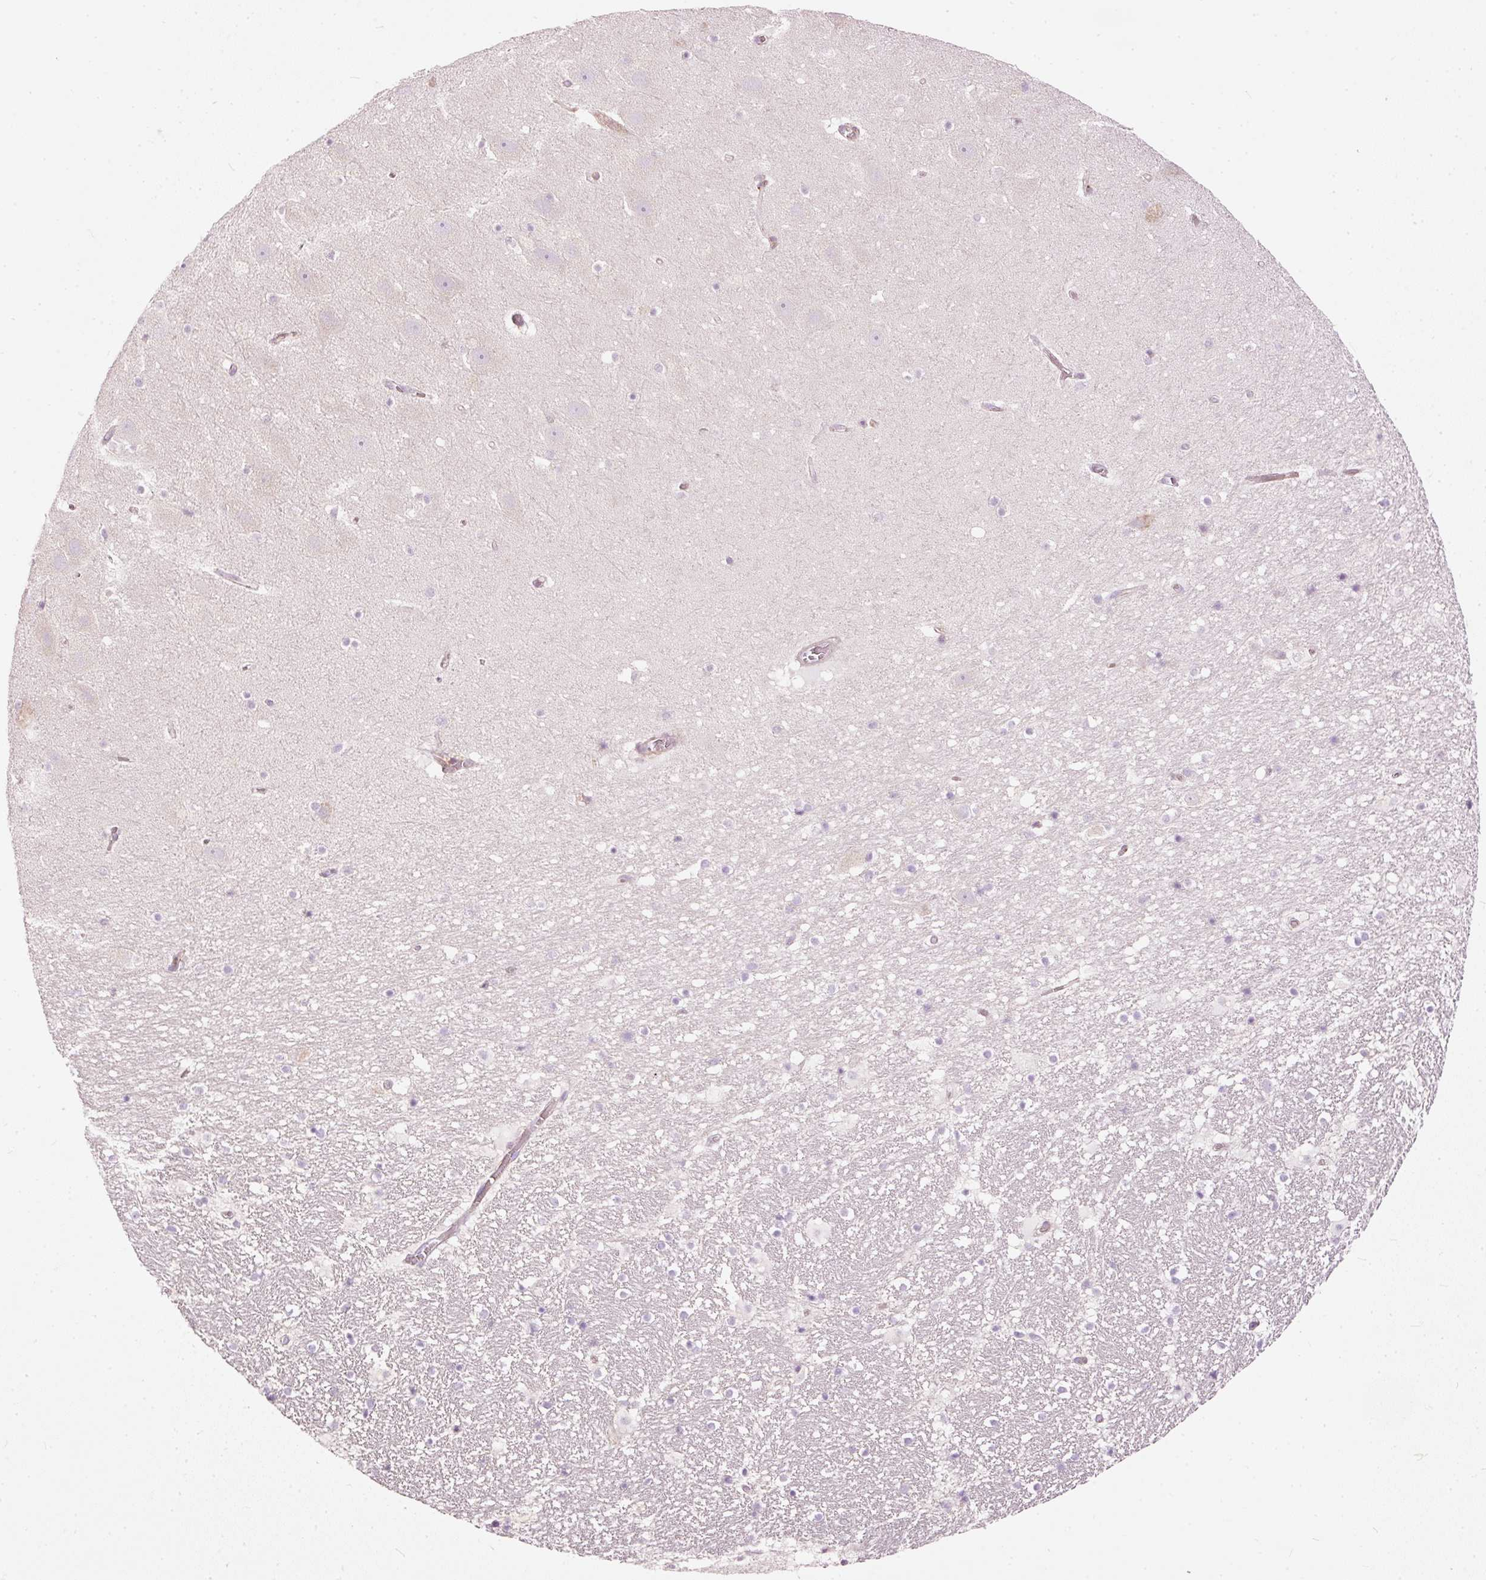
{"staining": {"intensity": "negative", "quantity": "none", "location": "none"}, "tissue": "hippocampus", "cell_type": "Glial cells", "image_type": "normal", "snomed": [{"axis": "morphology", "description": "Normal tissue, NOS"}, {"axis": "topography", "description": "Hippocampus"}], "caption": "Immunohistochemical staining of benign human hippocampus exhibits no significant expression in glial cells. (Stains: DAB (3,3'-diaminobenzidine) IHC with hematoxylin counter stain, Microscopy: brightfield microscopy at high magnification).", "gene": "PAQR9", "patient": {"sex": "male", "age": 37}}